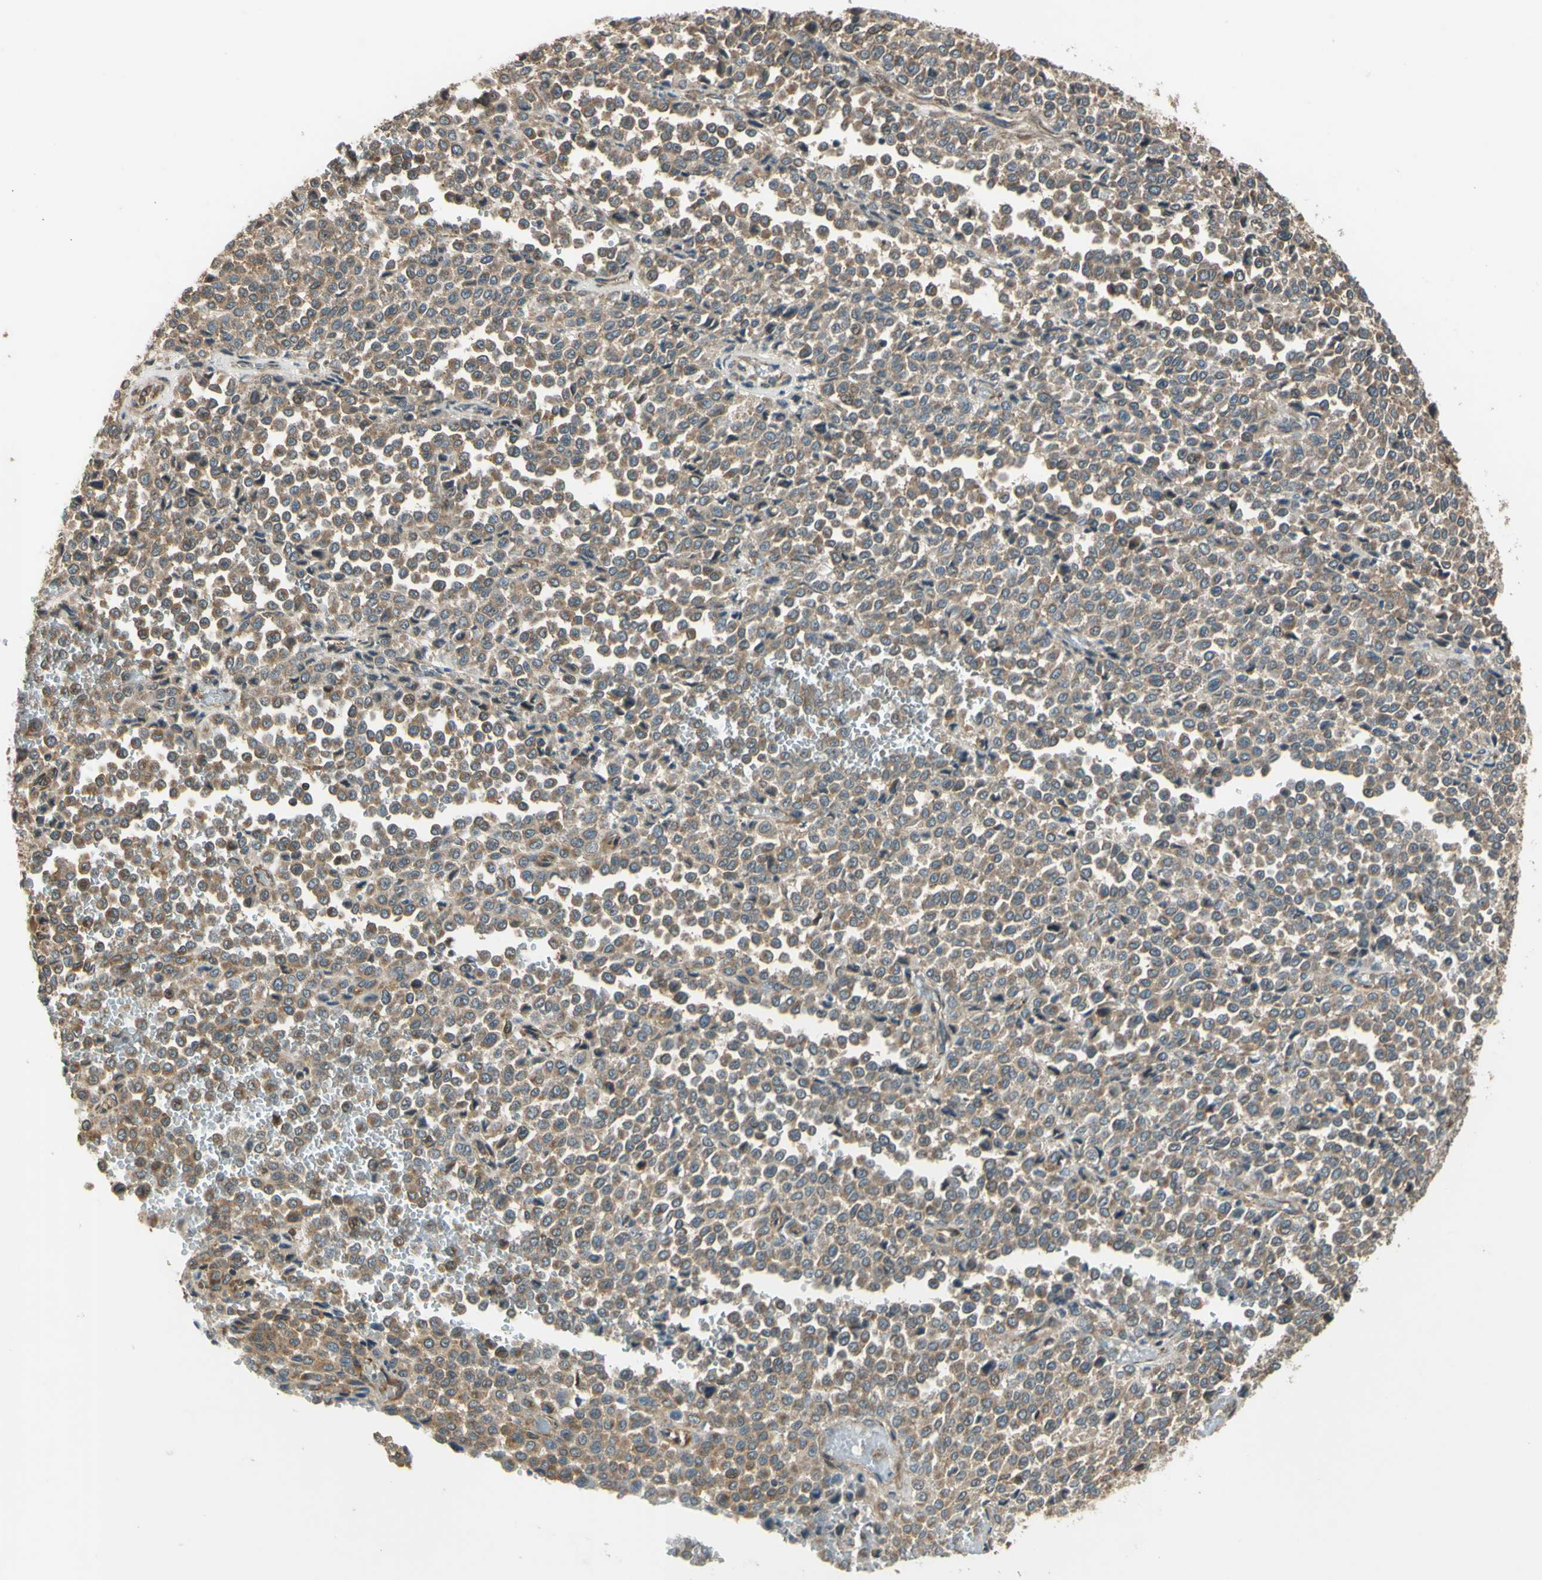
{"staining": {"intensity": "weak", "quantity": ">75%", "location": "cytoplasmic/membranous"}, "tissue": "melanoma", "cell_type": "Tumor cells", "image_type": "cancer", "snomed": [{"axis": "morphology", "description": "Malignant melanoma, Metastatic site"}, {"axis": "topography", "description": "Pancreas"}], "caption": "Immunohistochemistry photomicrograph of human malignant melanoma (metastatic site) stained for a protein (brown), which exhibits low levels of weak cytoplasmic/membranous staining in approximately >75% of tumor cells.", "gene": "EFNB2", "patient": {"sex": "female", "age": 30}}